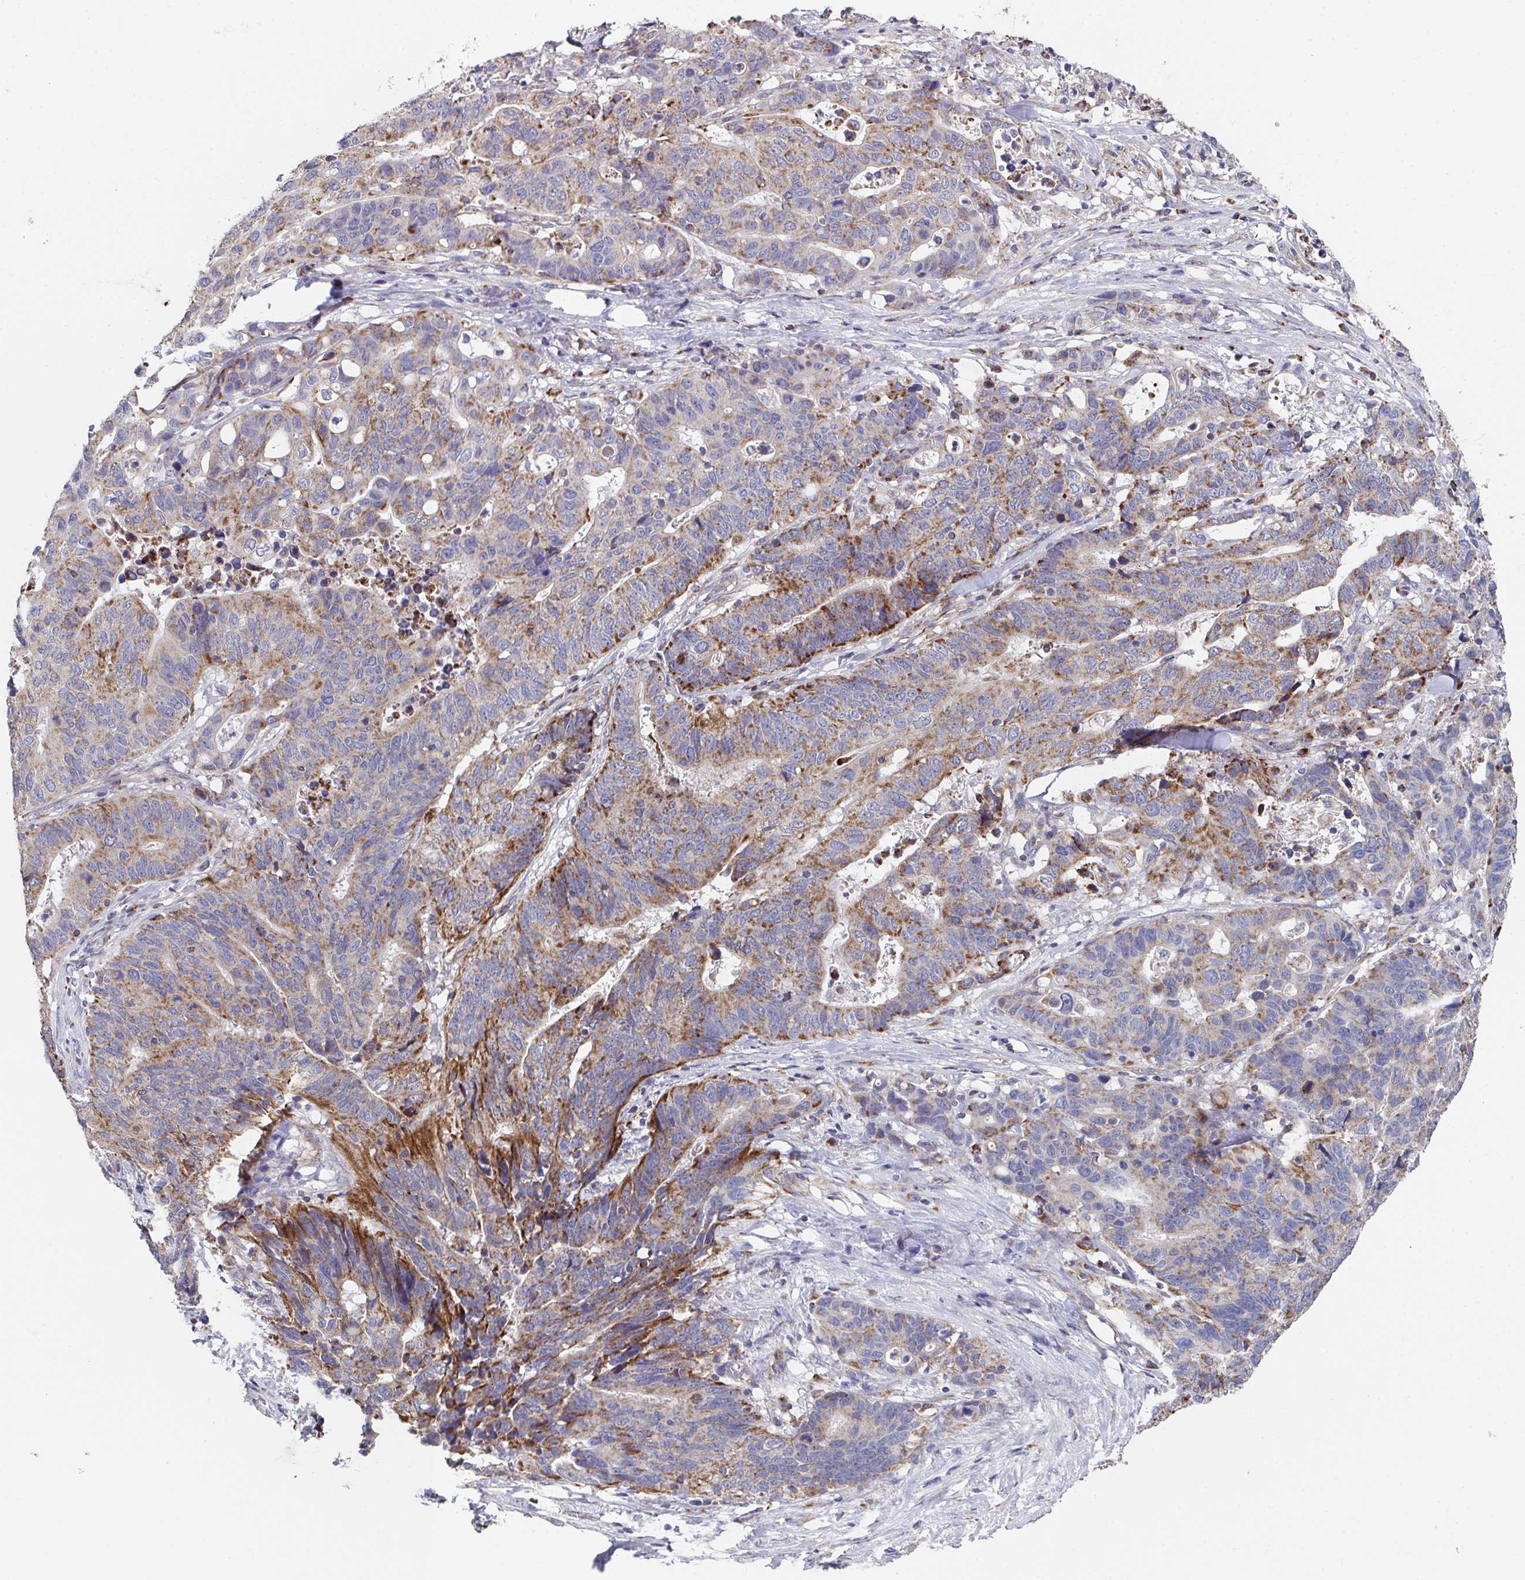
{"staining": {"intensity": "moderate", "quantity": "25%-75%", "location": "cytoplasmic/membranous"}, "tissue": "stomach cancer", "cell_type": "Tumor cells", "image_type": "cancer", "snomed": [{"axis": "morphology", "description": "Adenocarcinoma, NOS"}, {"axis": "topography", "description": "Stomach, upper"}], "caption": "Brown immunohistochemical staining in stomach adenocarcinoma shows moderate cytoplasmic/membranous staining in about 25%-75% of tumor cells.", "gene": "MT-ND3", "patient": {"sex": "female", "age": 67}}